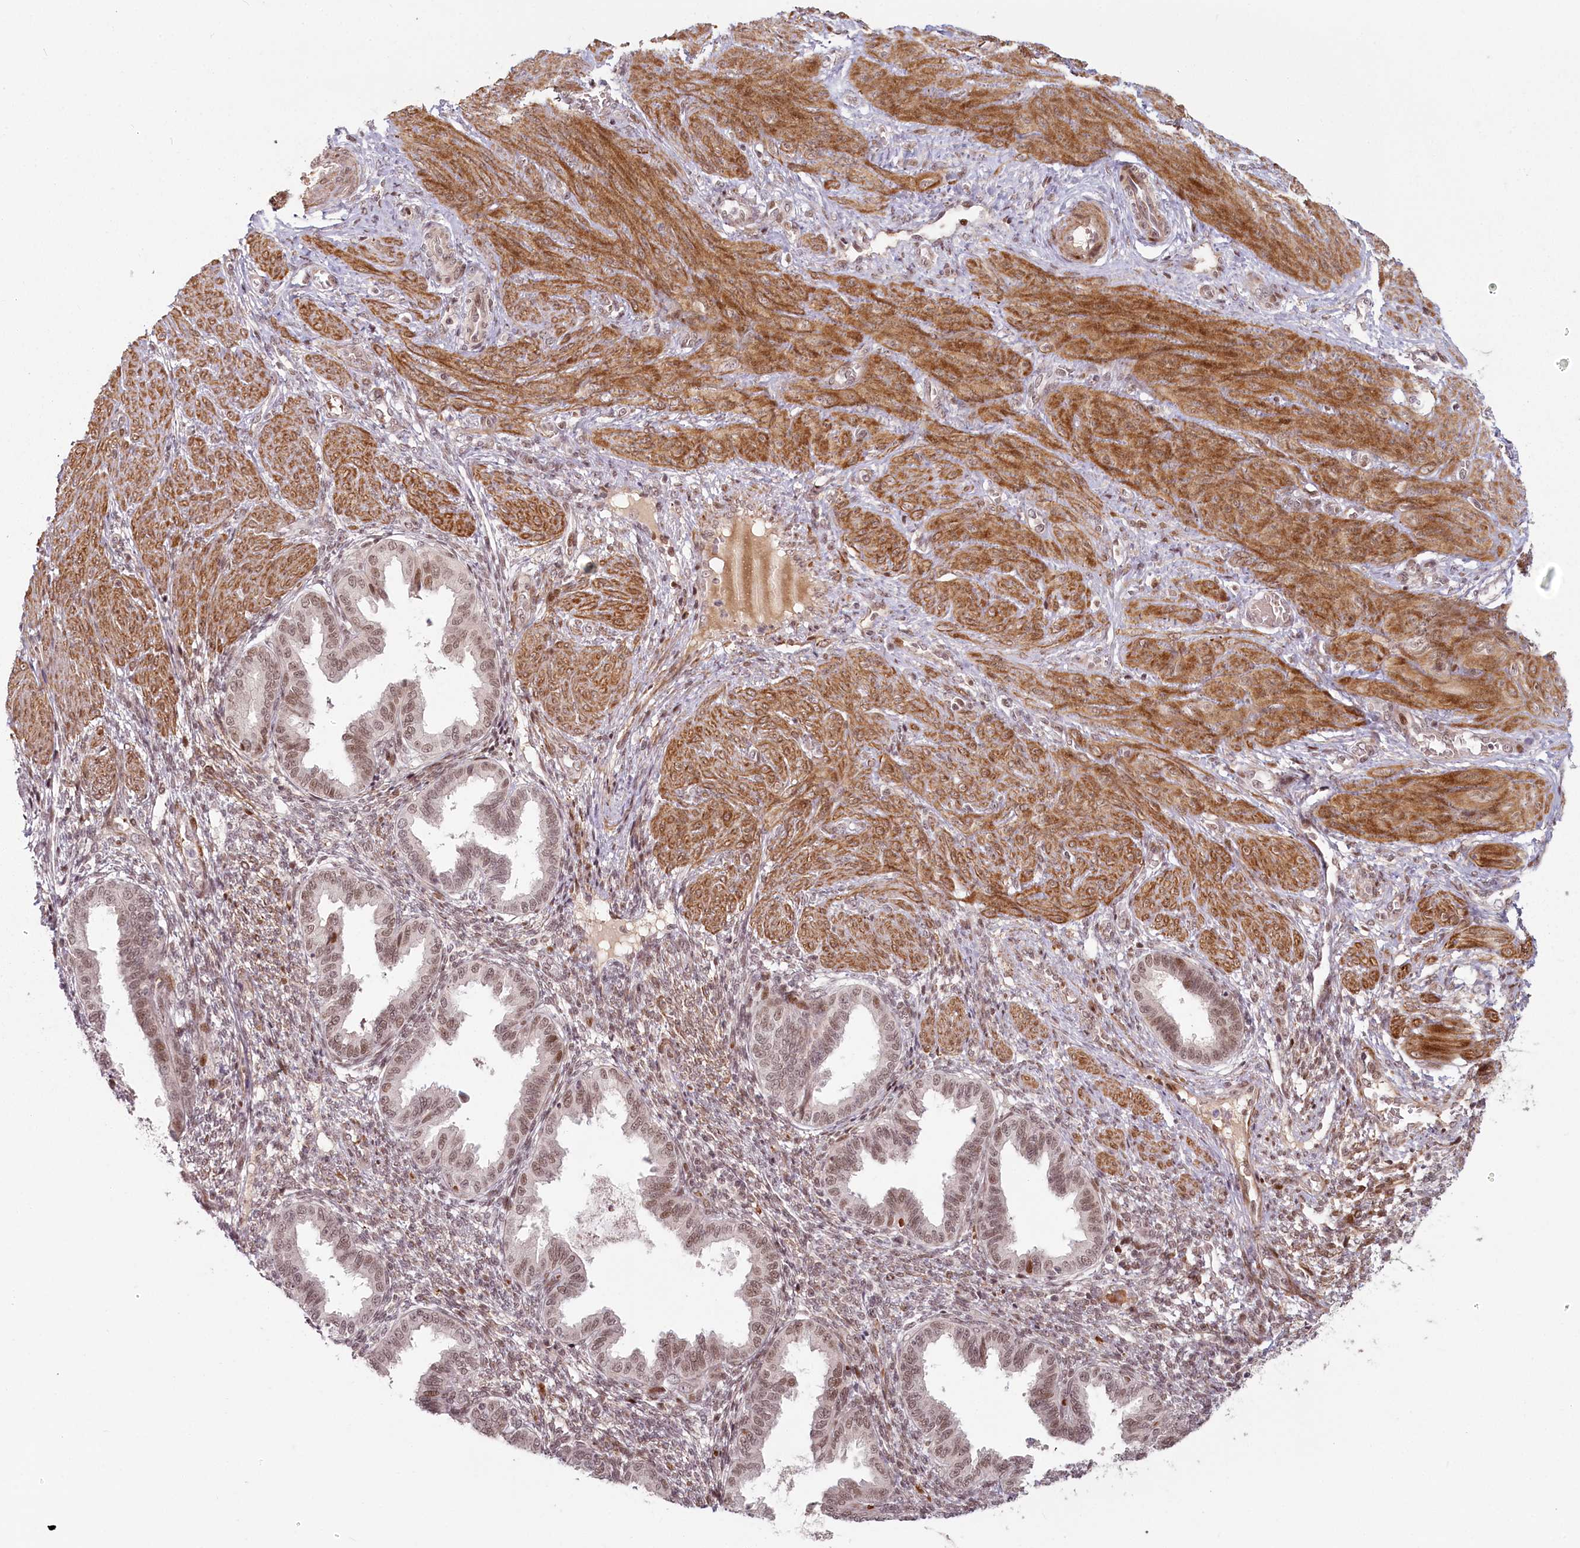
{"staining": {"intensity": "weak", "quantity": "<25%", "location": "nuclear"}, "tissue": "endometrium", "cell_type": "Cells in endometrial stroma", "image_type": "normal", "snomed": [{"axis": "morphology", "description": "Normal tissue, NOS"}, {"axis": "topography", "description": "Endometrium"}], "caption": "This is an immunohistochemistry (IHC) photomicrograph of unremarkable human endometrium. There is no staining in cells in endometrial stroma.", "gene": "FAM204A", "patient": {"sex": "female", "age": 33}}